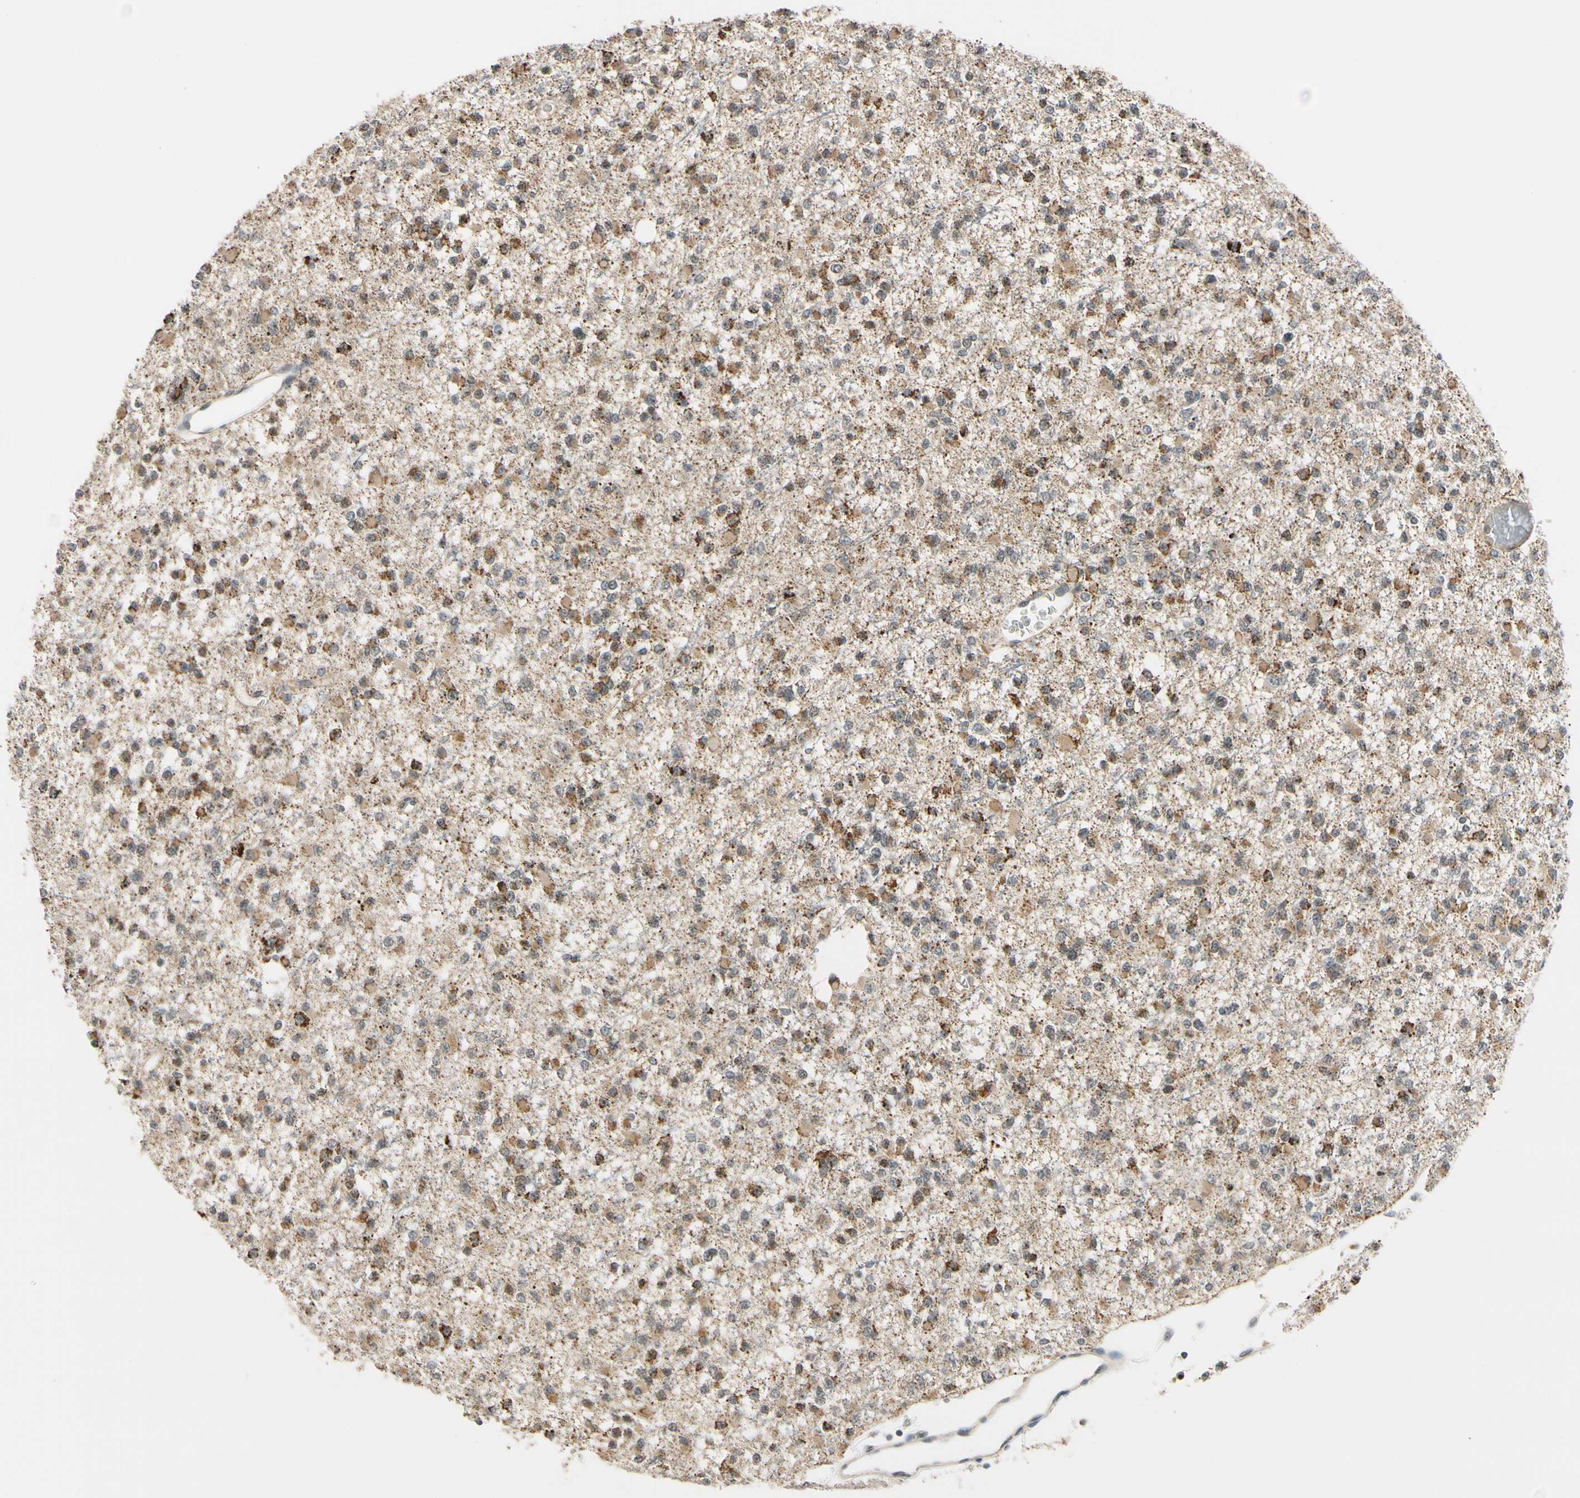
{"staining": {"intensity": "moderate", "quantity": "25%-75%", "location": "cytoplasmic/membranous"}, "tissue": "glioma", "cell_type": "Tumor cells", "image_type": "cancer", "snomed": [{"axis": "morphology", "description": "Glioma, malignant, Low grade"}, {"axis": "topography", "description": "Brain"}], "caption": "This photomicrograph demonstrates IHC staining of glioma, with medium moderate cytoplasmic/membranous staining in approximately 25%-75% of tumor cells.", "gene": "TAF12", "patient": {"sex": "female", "age": 22}}